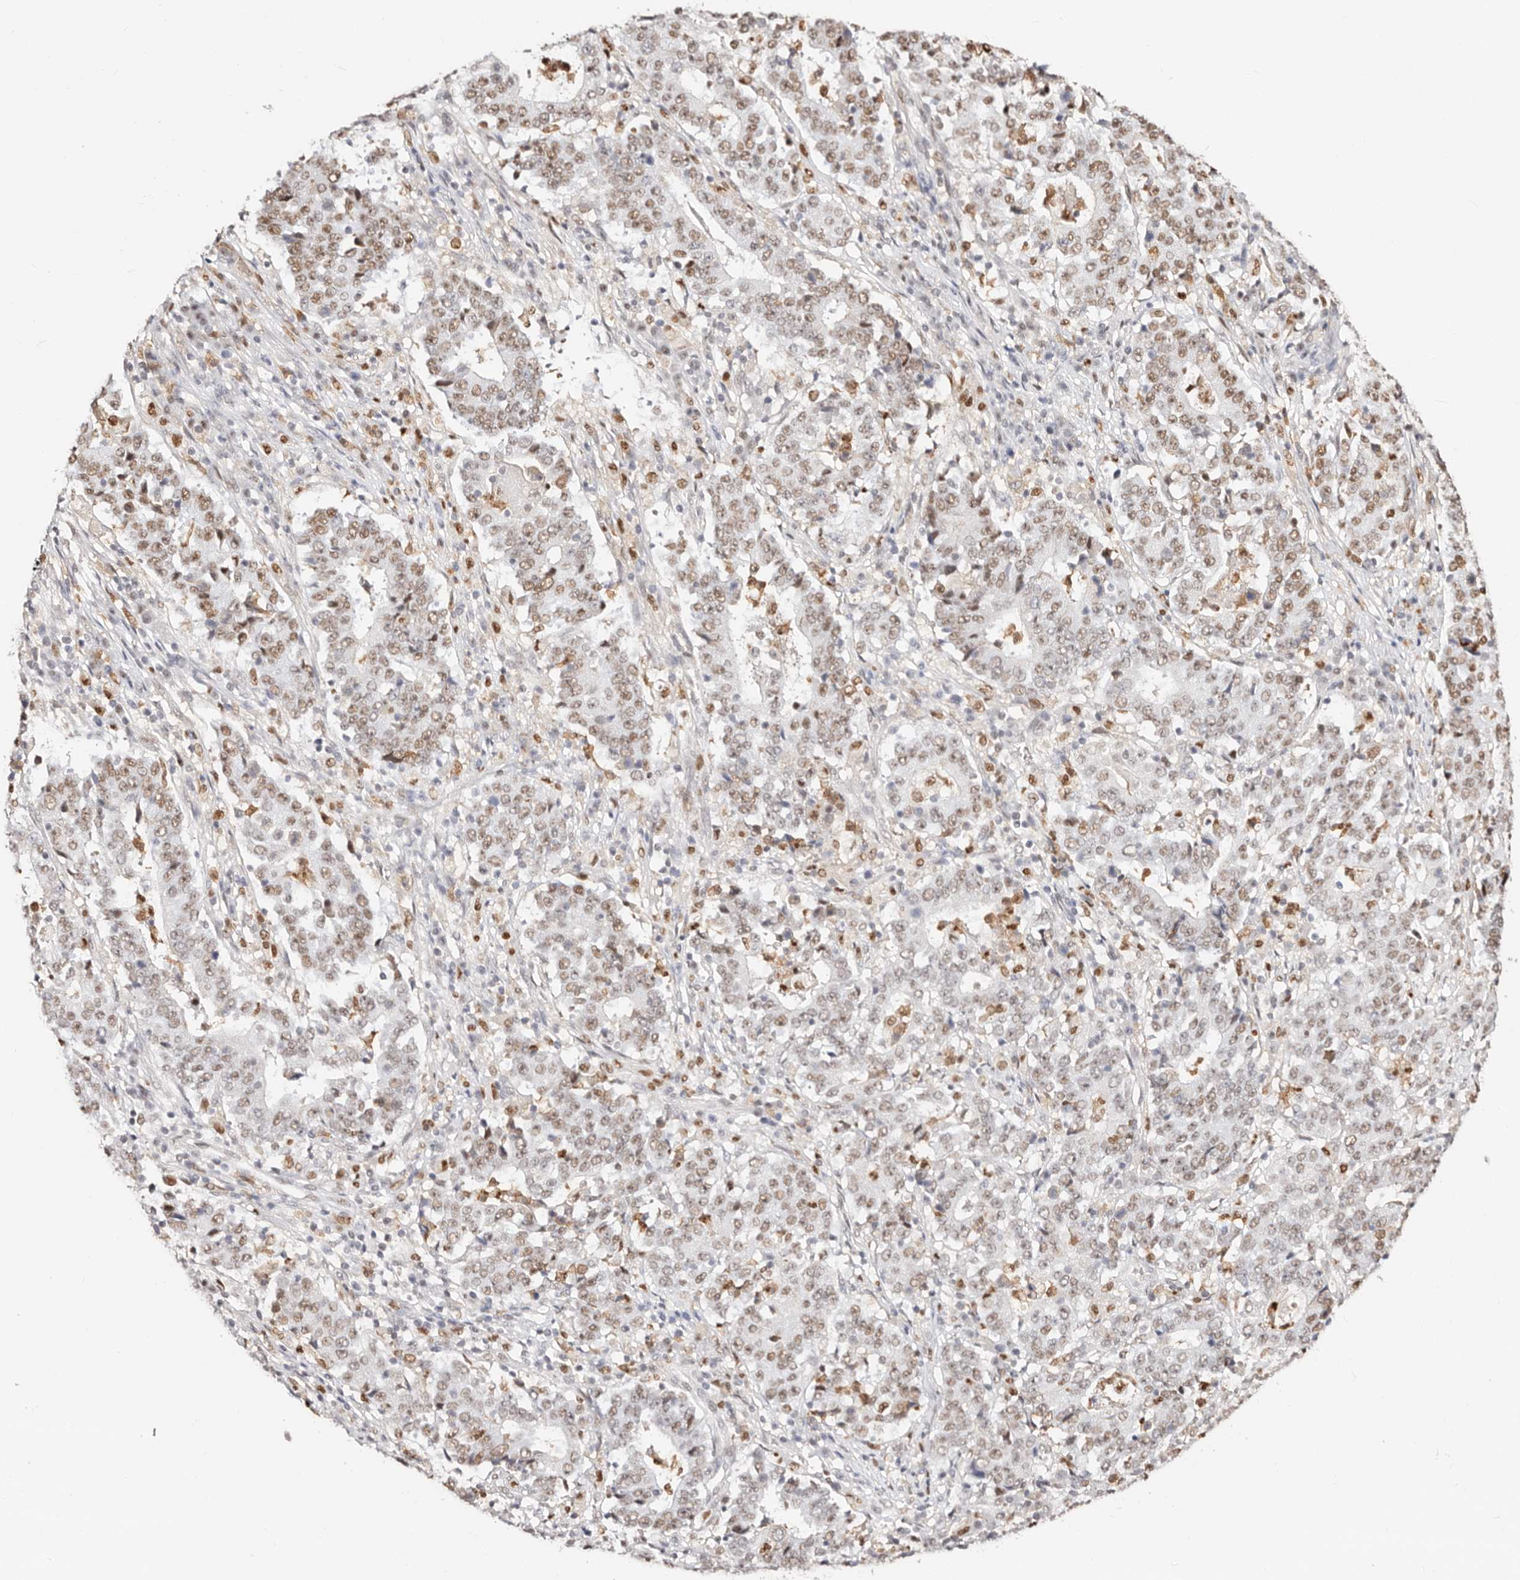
{"staining": {"intensity": "moderate", "quantity": ">75%", "location": "nuclear"}, "tissue": "stomach cancer", "cell_type": "Tumor cells", "image_type": "cancer", "snomed": [{"axis": "morphology", "description": "Adenocarcinoma, NOS"}, {"axis": "topography", "description": "Stomach"}], "caption": "Stomach cancer was stained to show a protein in brown. There is medium levels of moderate nuclear staining in approximately >75% of tumor cells.", "gene": "TKT", "patient": {"sex": "male", "age": 59}}